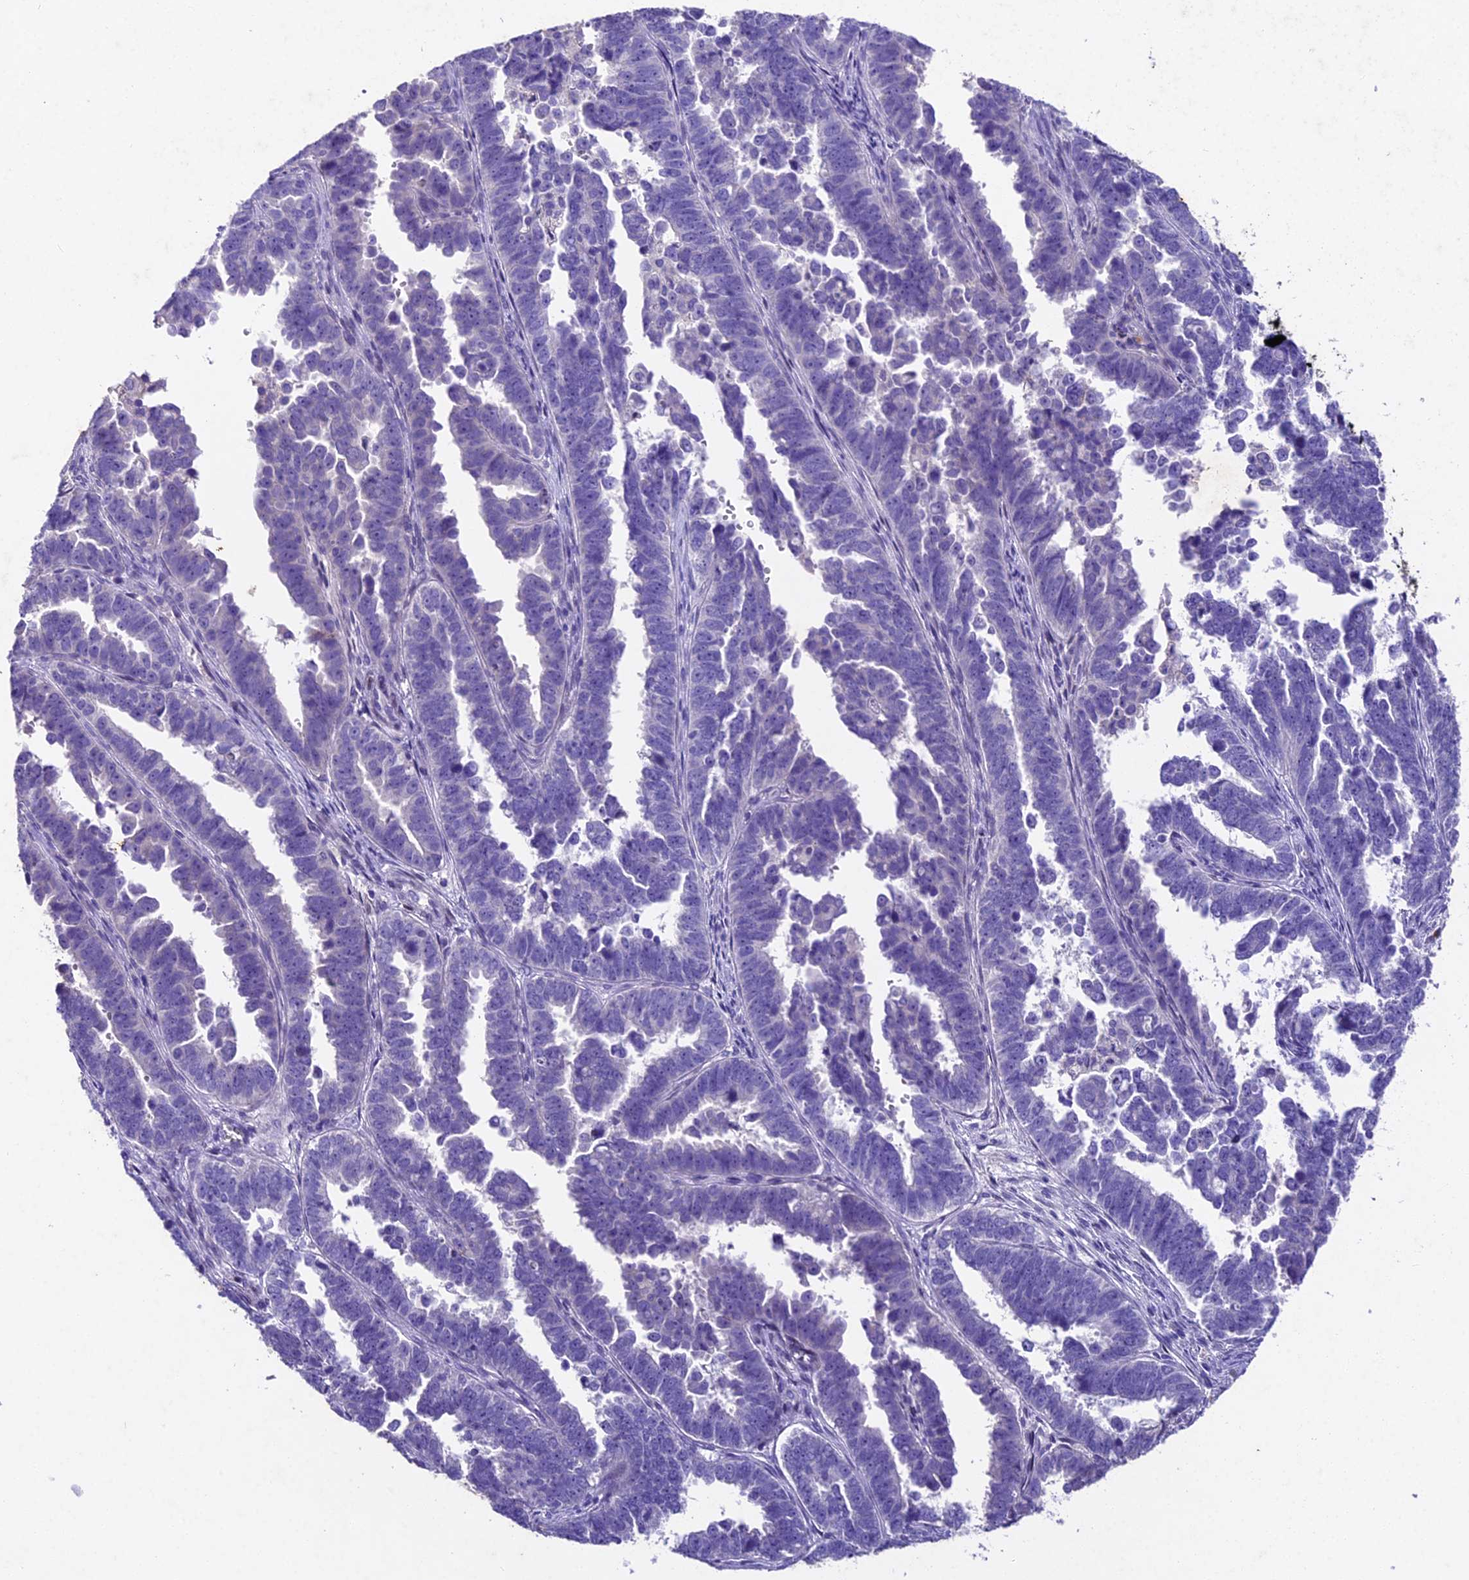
{"staining": {"intensity": "negative", "quantity": "none", "location": "none"}, "tissue": "endometrial cancer", "cell_type": "Tumor cells", "image_type": "cancer", "snomed": [{"axis": "morphology", "description": "Adenocarcinoma, NOS"}, {"axis": "topography", "description": "Endometrium"}], "caption": "The immunohistochemistry image has no significant expression in tumor cells of endometrial cancer tissue. Brightfield microscopy of IHC stained with DAB (brown) and hematoxylin (blue), captured at high magnification.", "gene": "IFT140", "patient": {"sex": "female", "age": 75}}